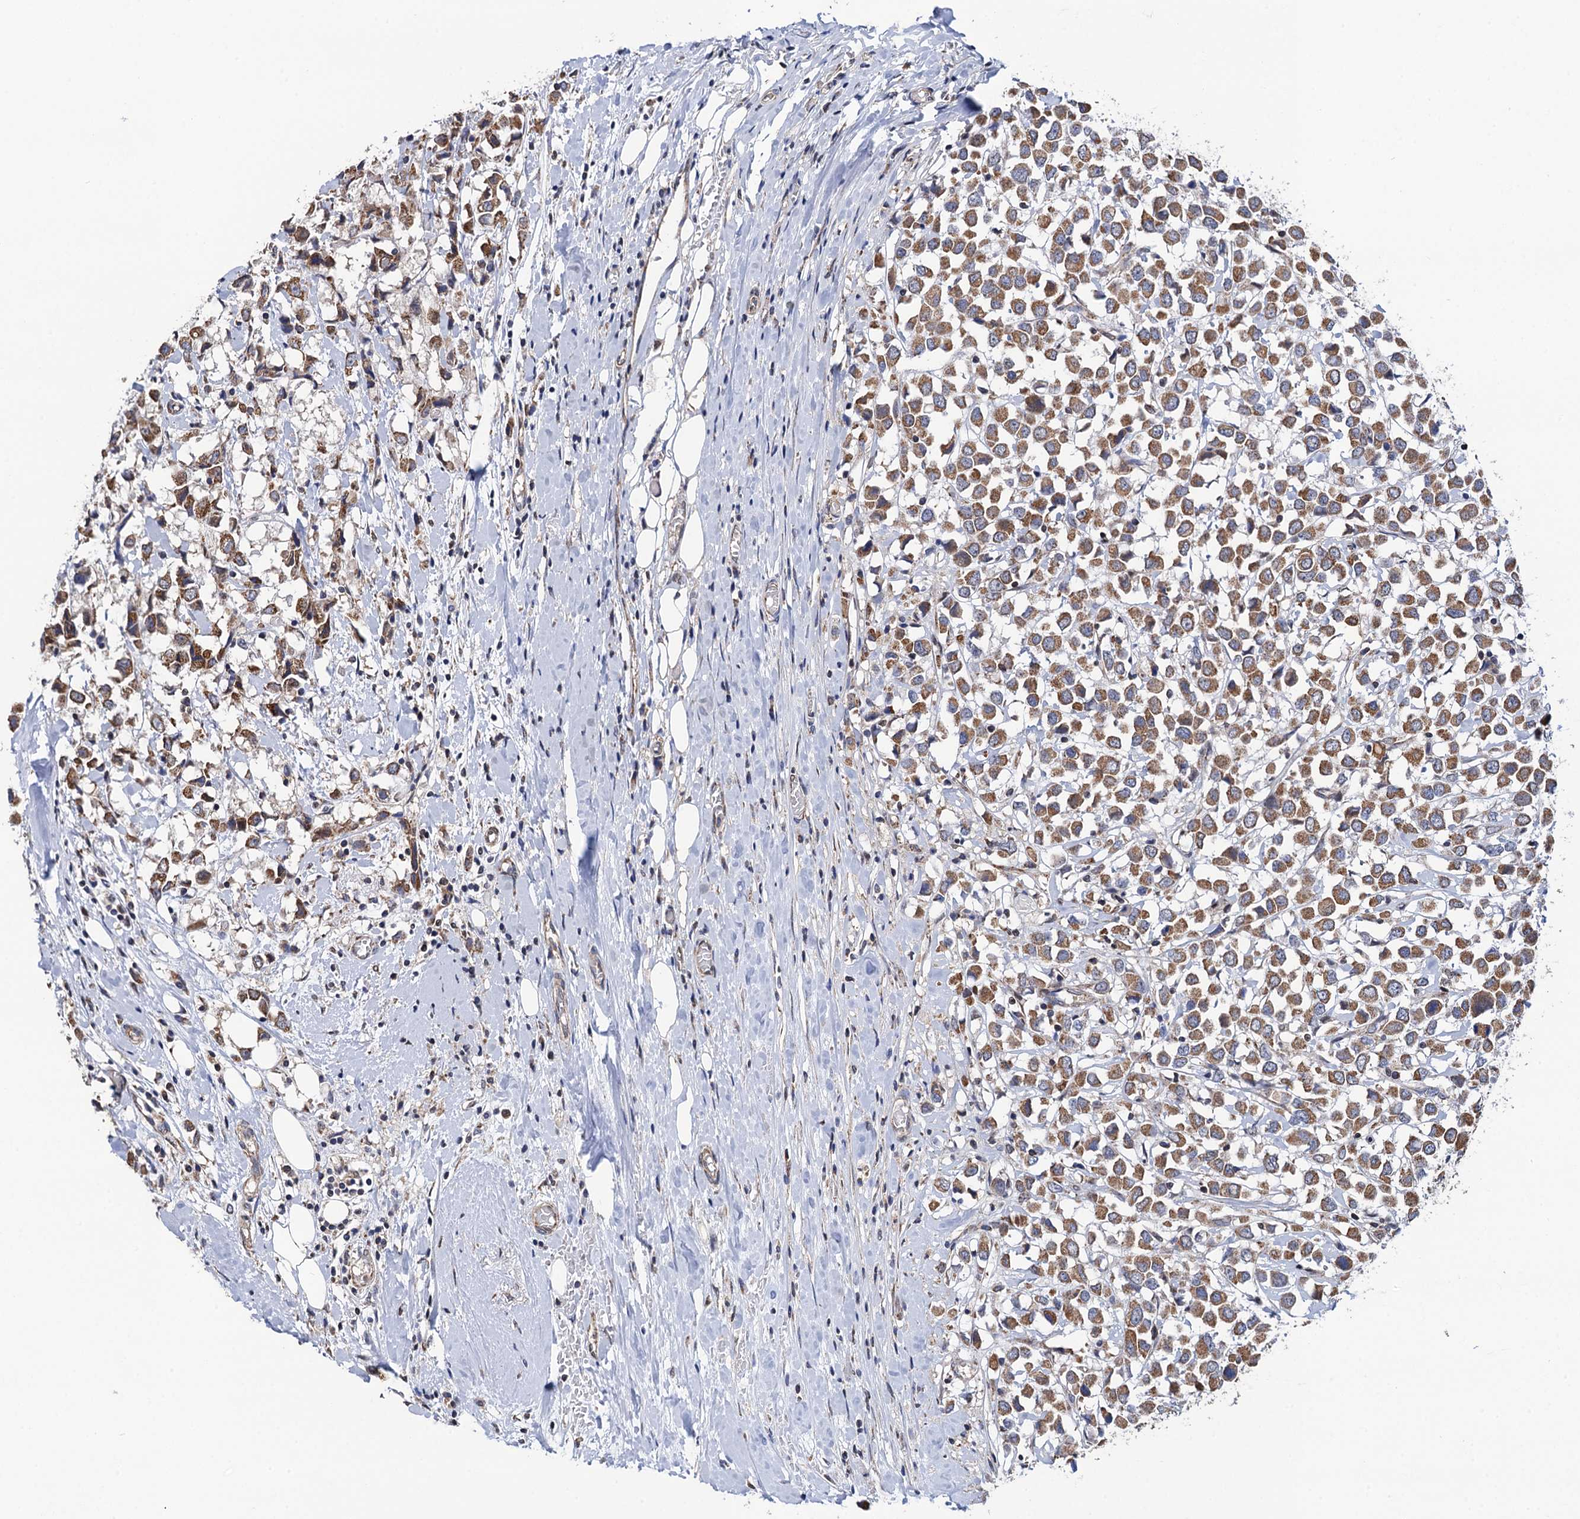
{"staining": {"intensity": "moderate", "quantity": ">75%", "location": "cytoplasmic/membranous"}, "tissue": "breast cancer", "cell_type": "Tumor cells", "image_type": "cancer", "snomed": [{"axis": "morphology", "description": "Duct carcinoma"}, {"axis": "topography", "description": "Breast"}], "caption": "Immunohistochemistry (IHC) of human breast intraductal carcinoma exhibits medium levels of moderate cytoplasmic/membranous staining in about >75% of tumor cells.", "gene": "PTCD3", "patient": {"sex": "female", "age": 61}}